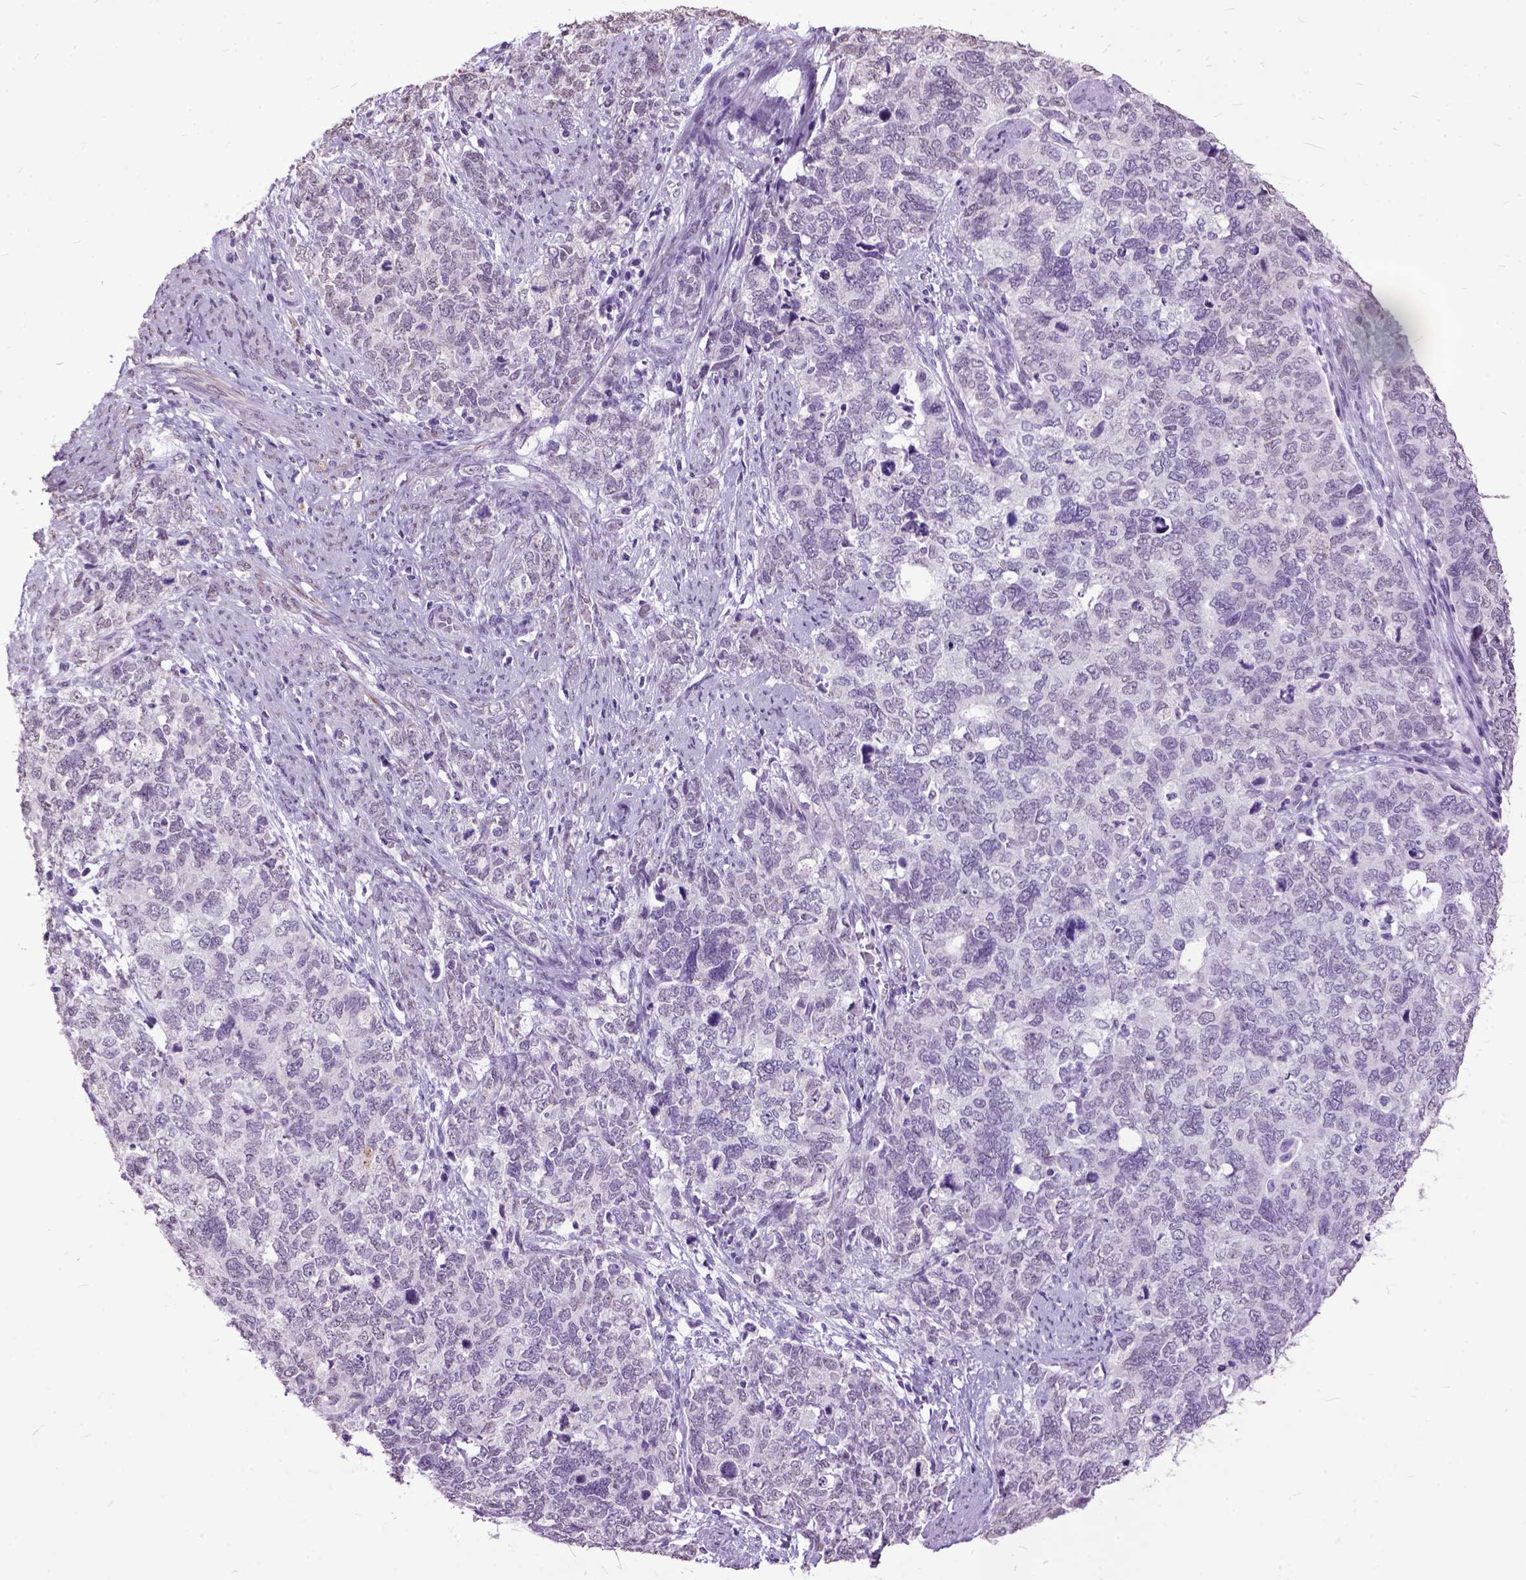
{"staining": {"intensity": "negative", "quantity": "none", "location": "none"}, "tissue": "cervical cancer", "cell_type": "Tumor cells", "image_type": "cancer", "snomed": [{"axis": "morphology", "description": "Squamous cell carcinoma, NOS"}, {"axis": "topography", "description": "Cervix"}], "caption": "Cervical squamous cell carcinoma was stained to show a protein in brown. There is no significant positivity in tumor cells. The staining is performed using DAB brown chromogen with nuclei counter-stained in using hematoxylin.", "gene": "MARCHF10", "patient": {"sex": "female", "age": 63}}